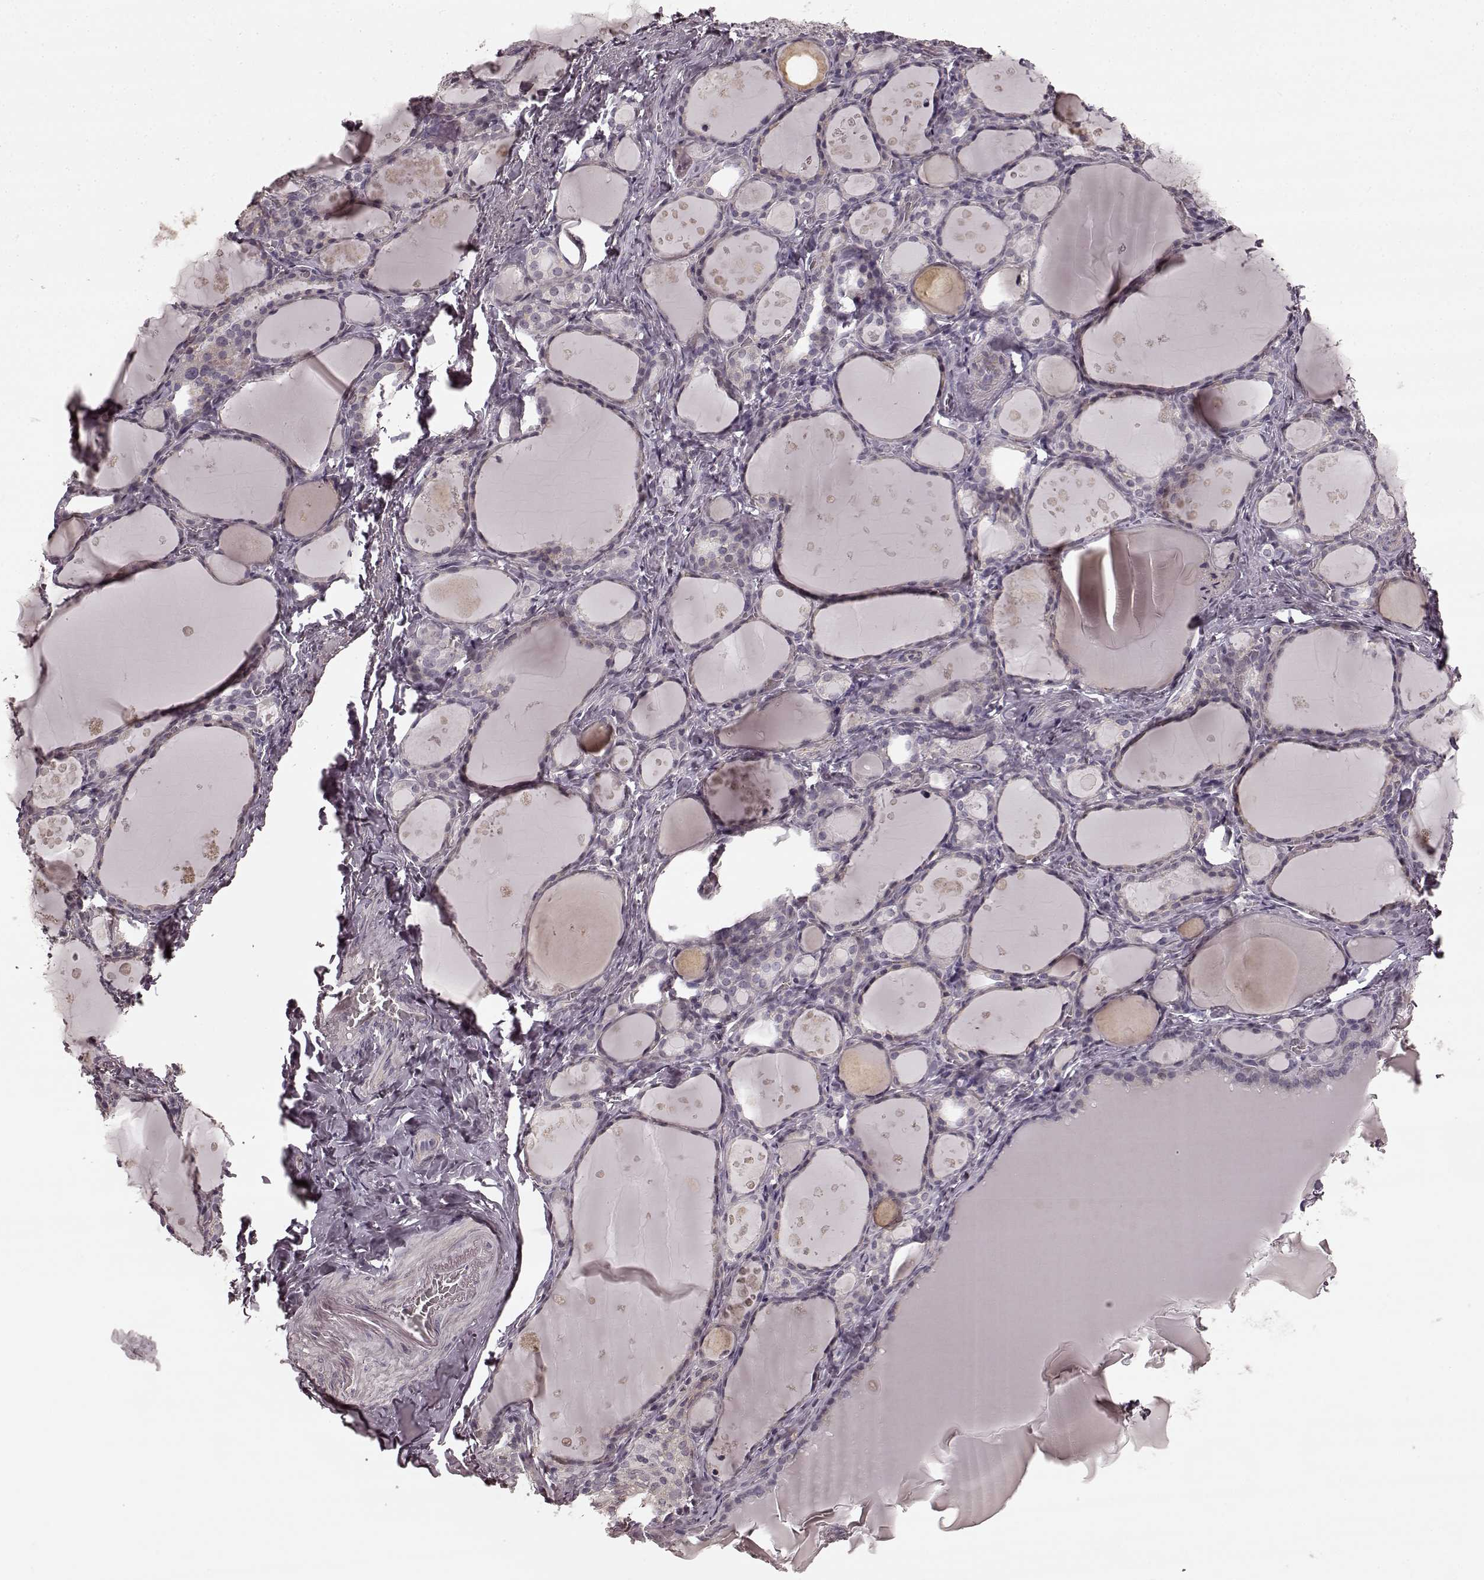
{"staining": {"intensity": "negative", "quantity": "none", "location": "none"}, "tissue": "thyroid gland", "cell_type": "Glandular cells", "image_type": "normal", "snomed": [{"axis": "morphology", "description": "Normal tissue, NOS"}, {"axis": "topography", "description": "Thyroid gland"}], "caption": "Protein analysis of unremarkable thyroid gland displays no significant positivity in glandular cells. (Stains: DAB immunohistochemistry (IHC) with hematoxylin counter stain, Microscopy: brightfield microscopy at high magnification).", "gene": "PRKCE", "patient": {"sex": "male", "age": 68}}